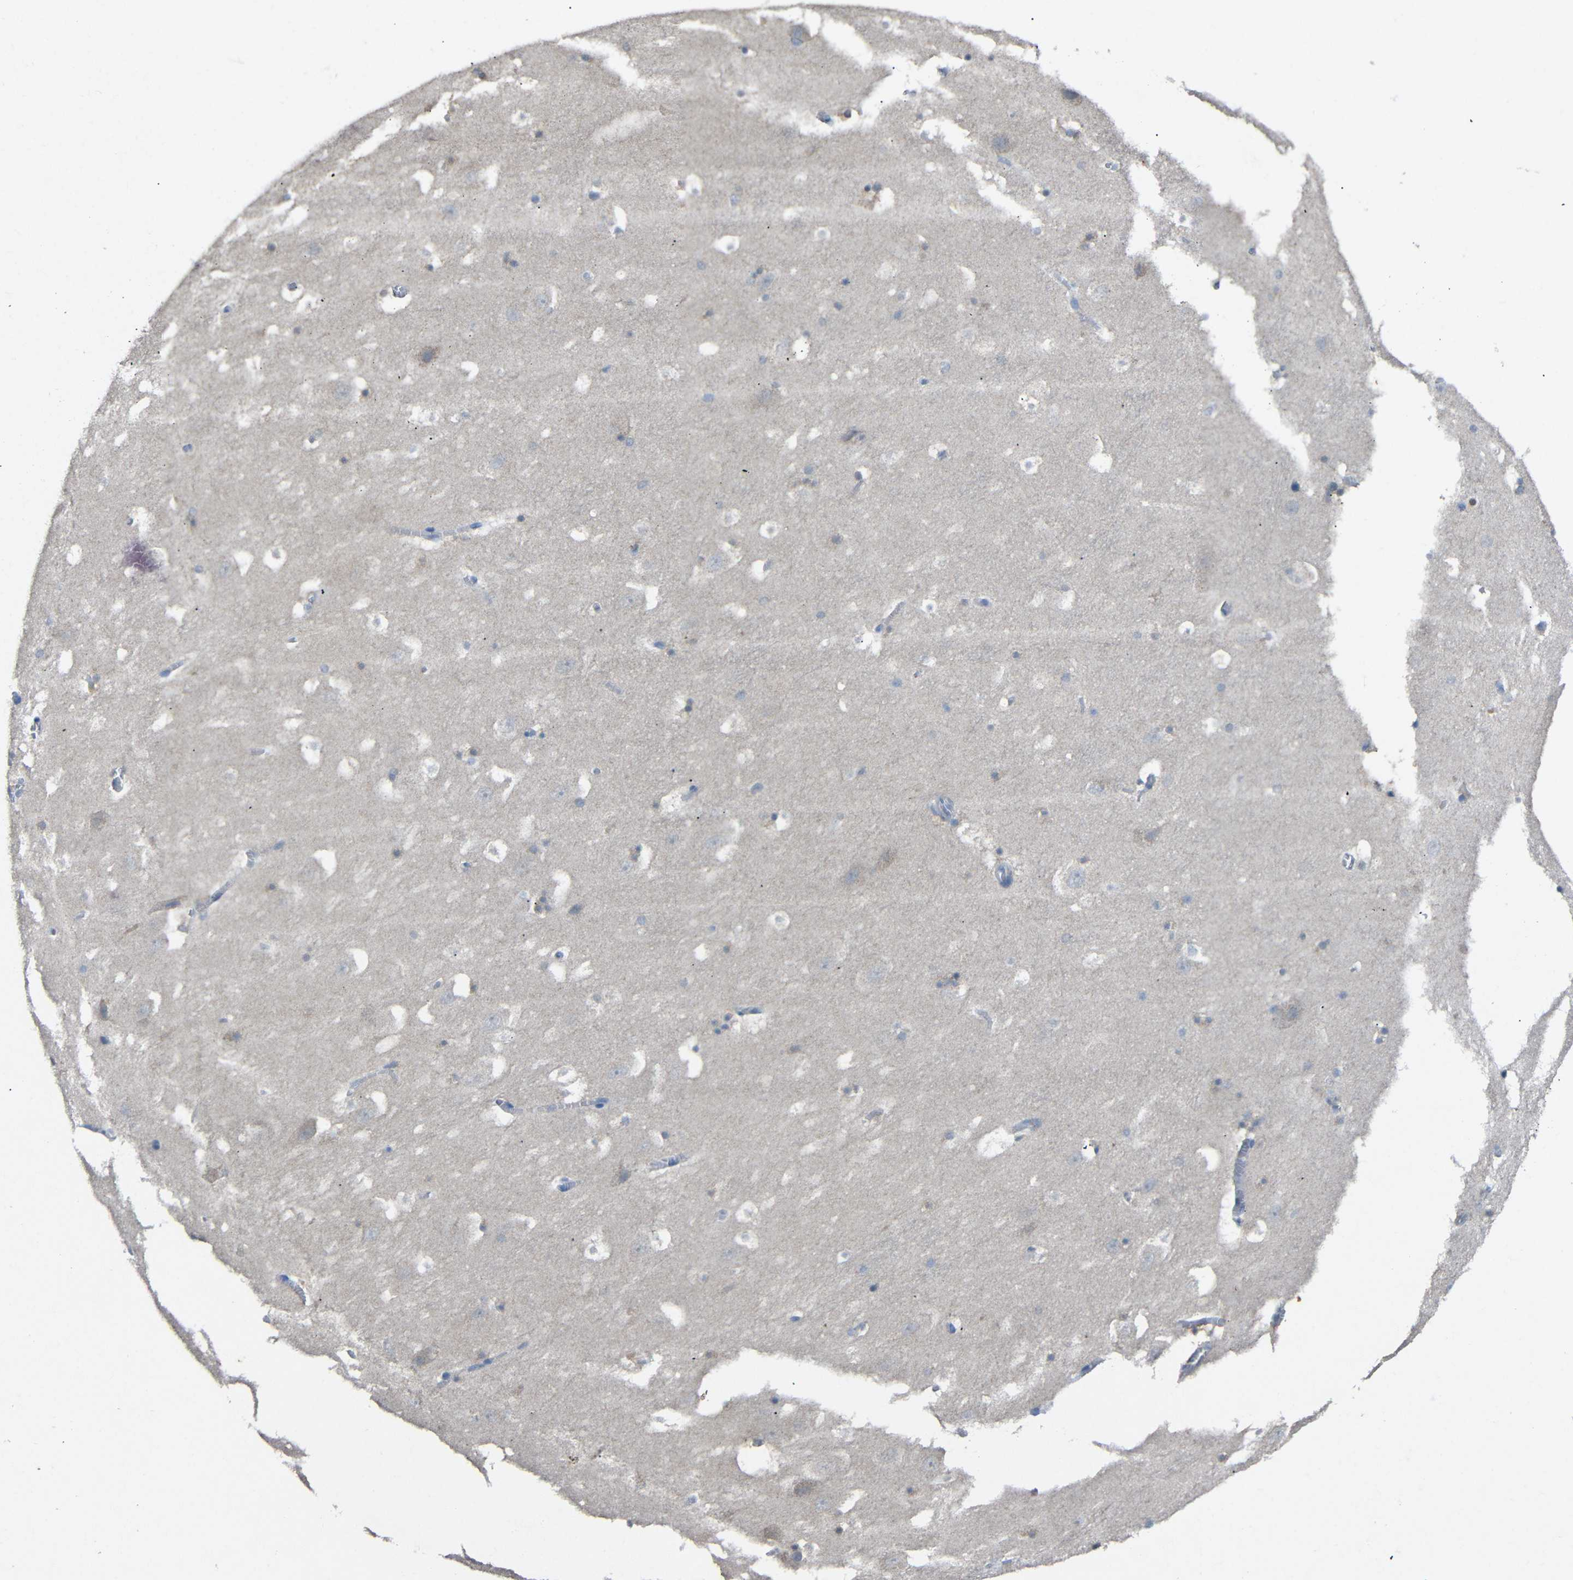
{"staining": {"intensity": "negative", "quantity": "none", "location": "none"}, "tissue": "hippocampus", "cell_type": "Glial cells", "image_type": "normal", "snomed": [{"axis": "morphology", "description": "Normal tissue, NOS"}, {"axis": "topography", "description": "Hippocampus"}], "caption": "This is an immunohistochemistry (IHC) micrograph of normal hippocampus. There is no positivity in glial cells.", "gene": "HNF1A", "patient": {"sex": "male", "age": 45}}